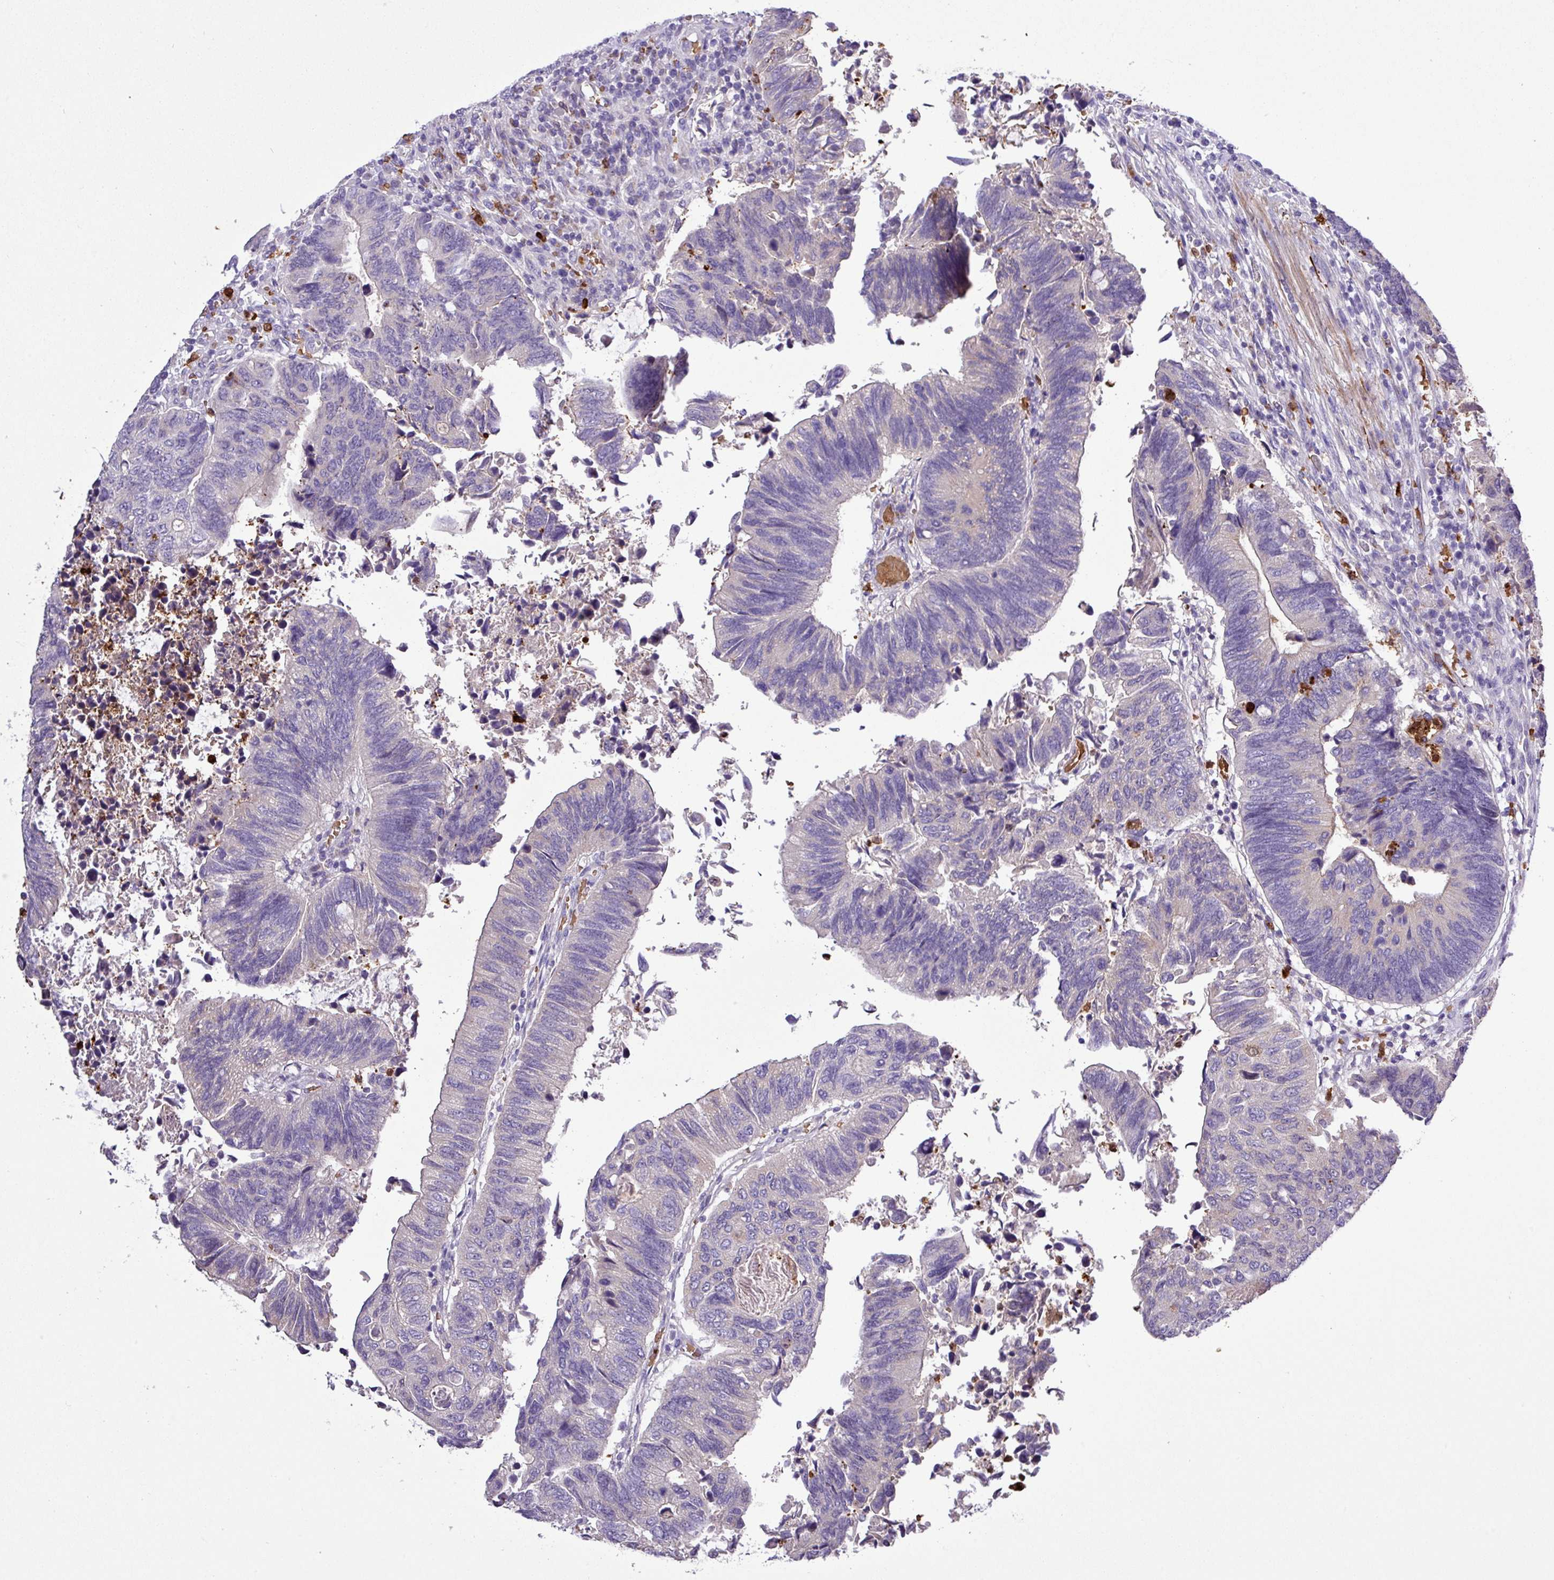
{"staining": {"intensity": "negative", "quantity": "none", "location": "none"}, "tissue": "colorectal cancer", "cell_type": "Tumor cells", "image_type": "cancer", "snomed": [{"axis": "morphology", "description": "Adenocarcinoma, NOS"}, {"axis": "topography", "description": "Colon"}], "caption": "Tumor cells are negative for brown protein staining in adenocarcinoma (colorectal).", "gene": "MGAT4B", "patient": {"sex": "male", "age": 87}}